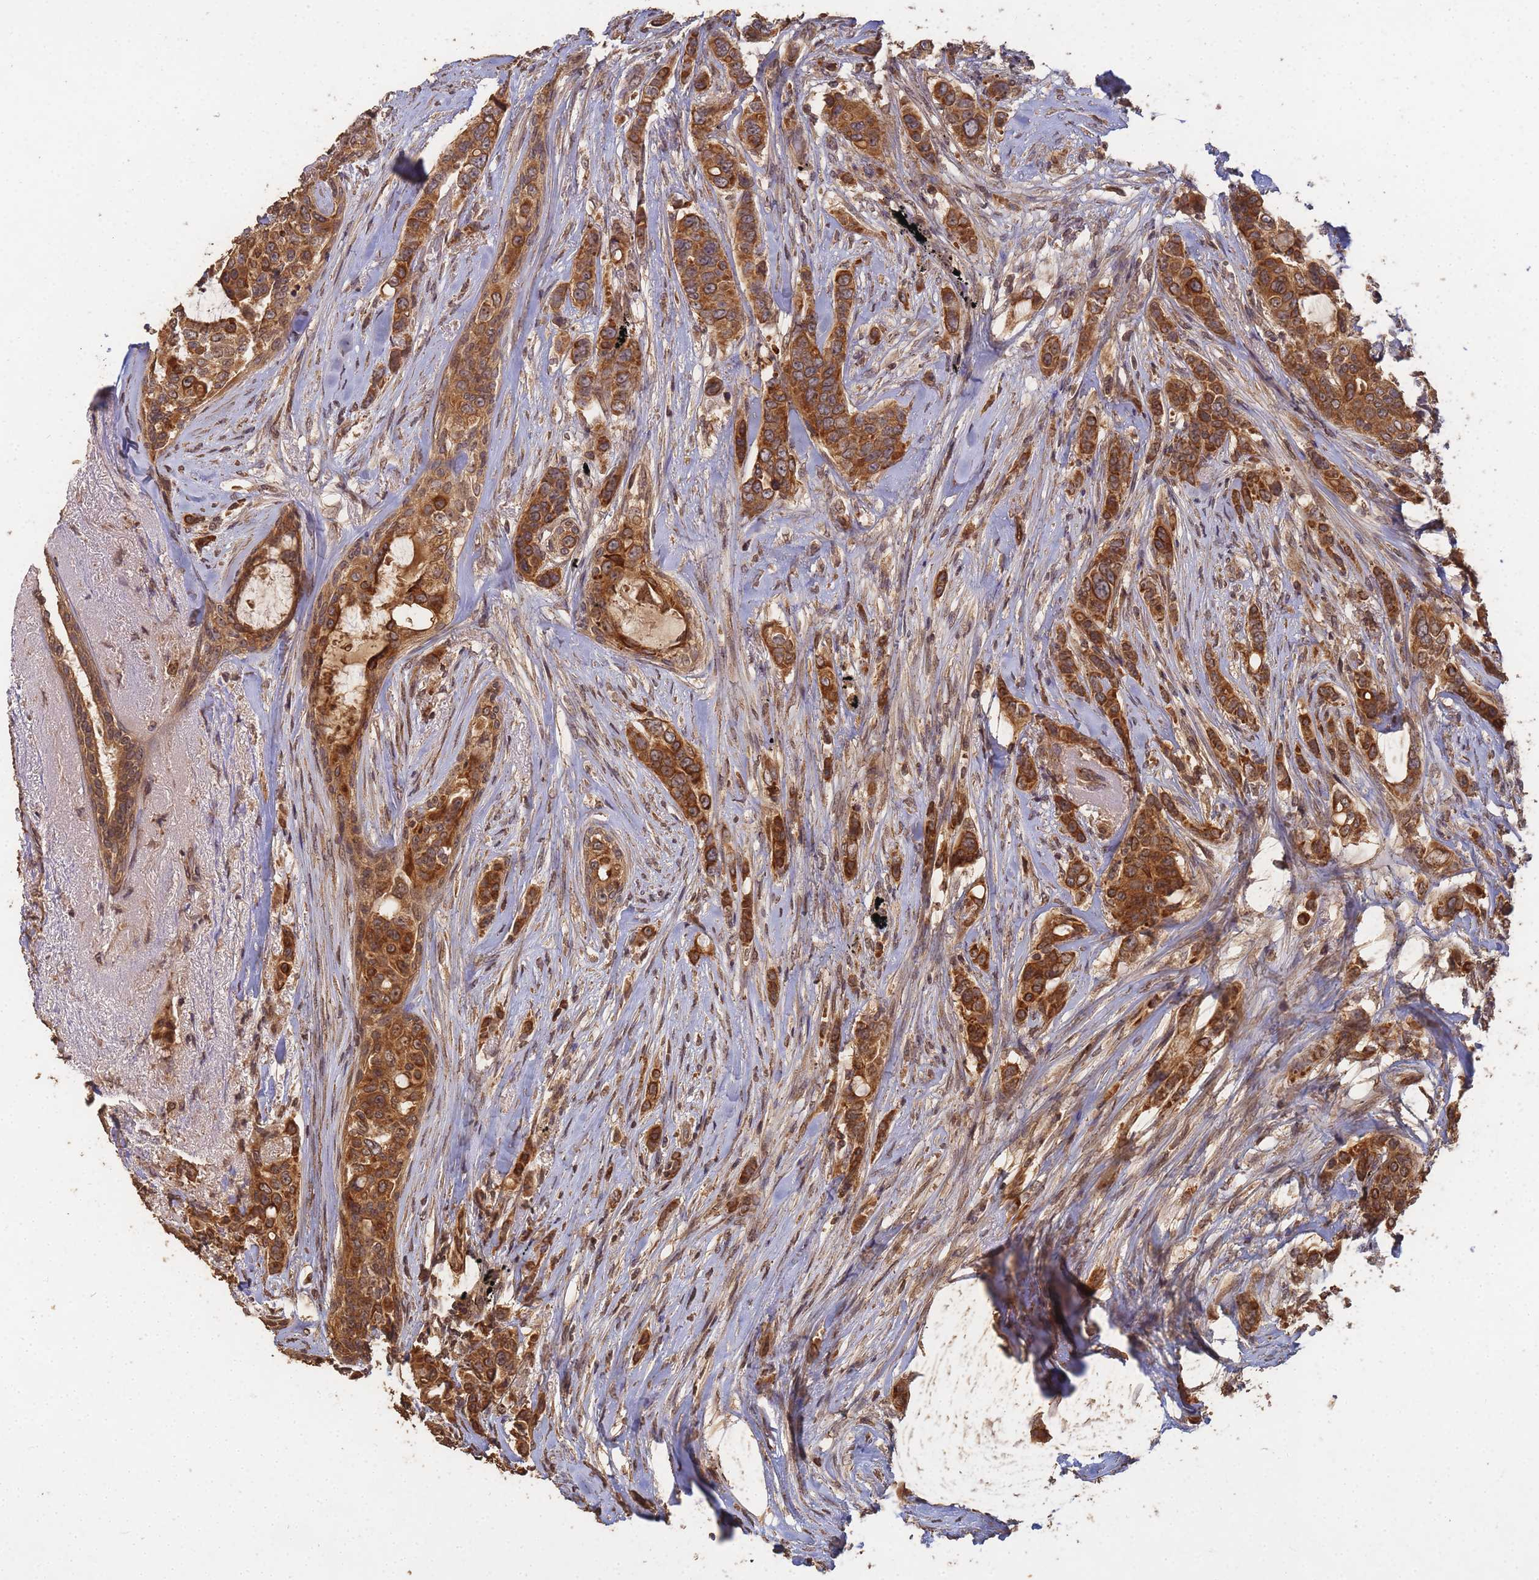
{"staining": {"intensity": "strong", "quantity": ">75%", "location": "cytoplasmic/membranous,nuclear"}, "tissue": "breast cancer", "cell_type": "Tumor cells", "image_type": "cancer", "snomed": [{"axis": "morphology", "description": "Lobular carcinoma"}, {"axis": "topography", "description": "Breast"}], "caption": "Human breast cancer stained with a brown dye reveals strong cytoplasmic/membranous and nuclear positive expression in about >75% of tumor cells.", "gene": "ALKBH1", "patient": {"sex": "female", "age": 51}}